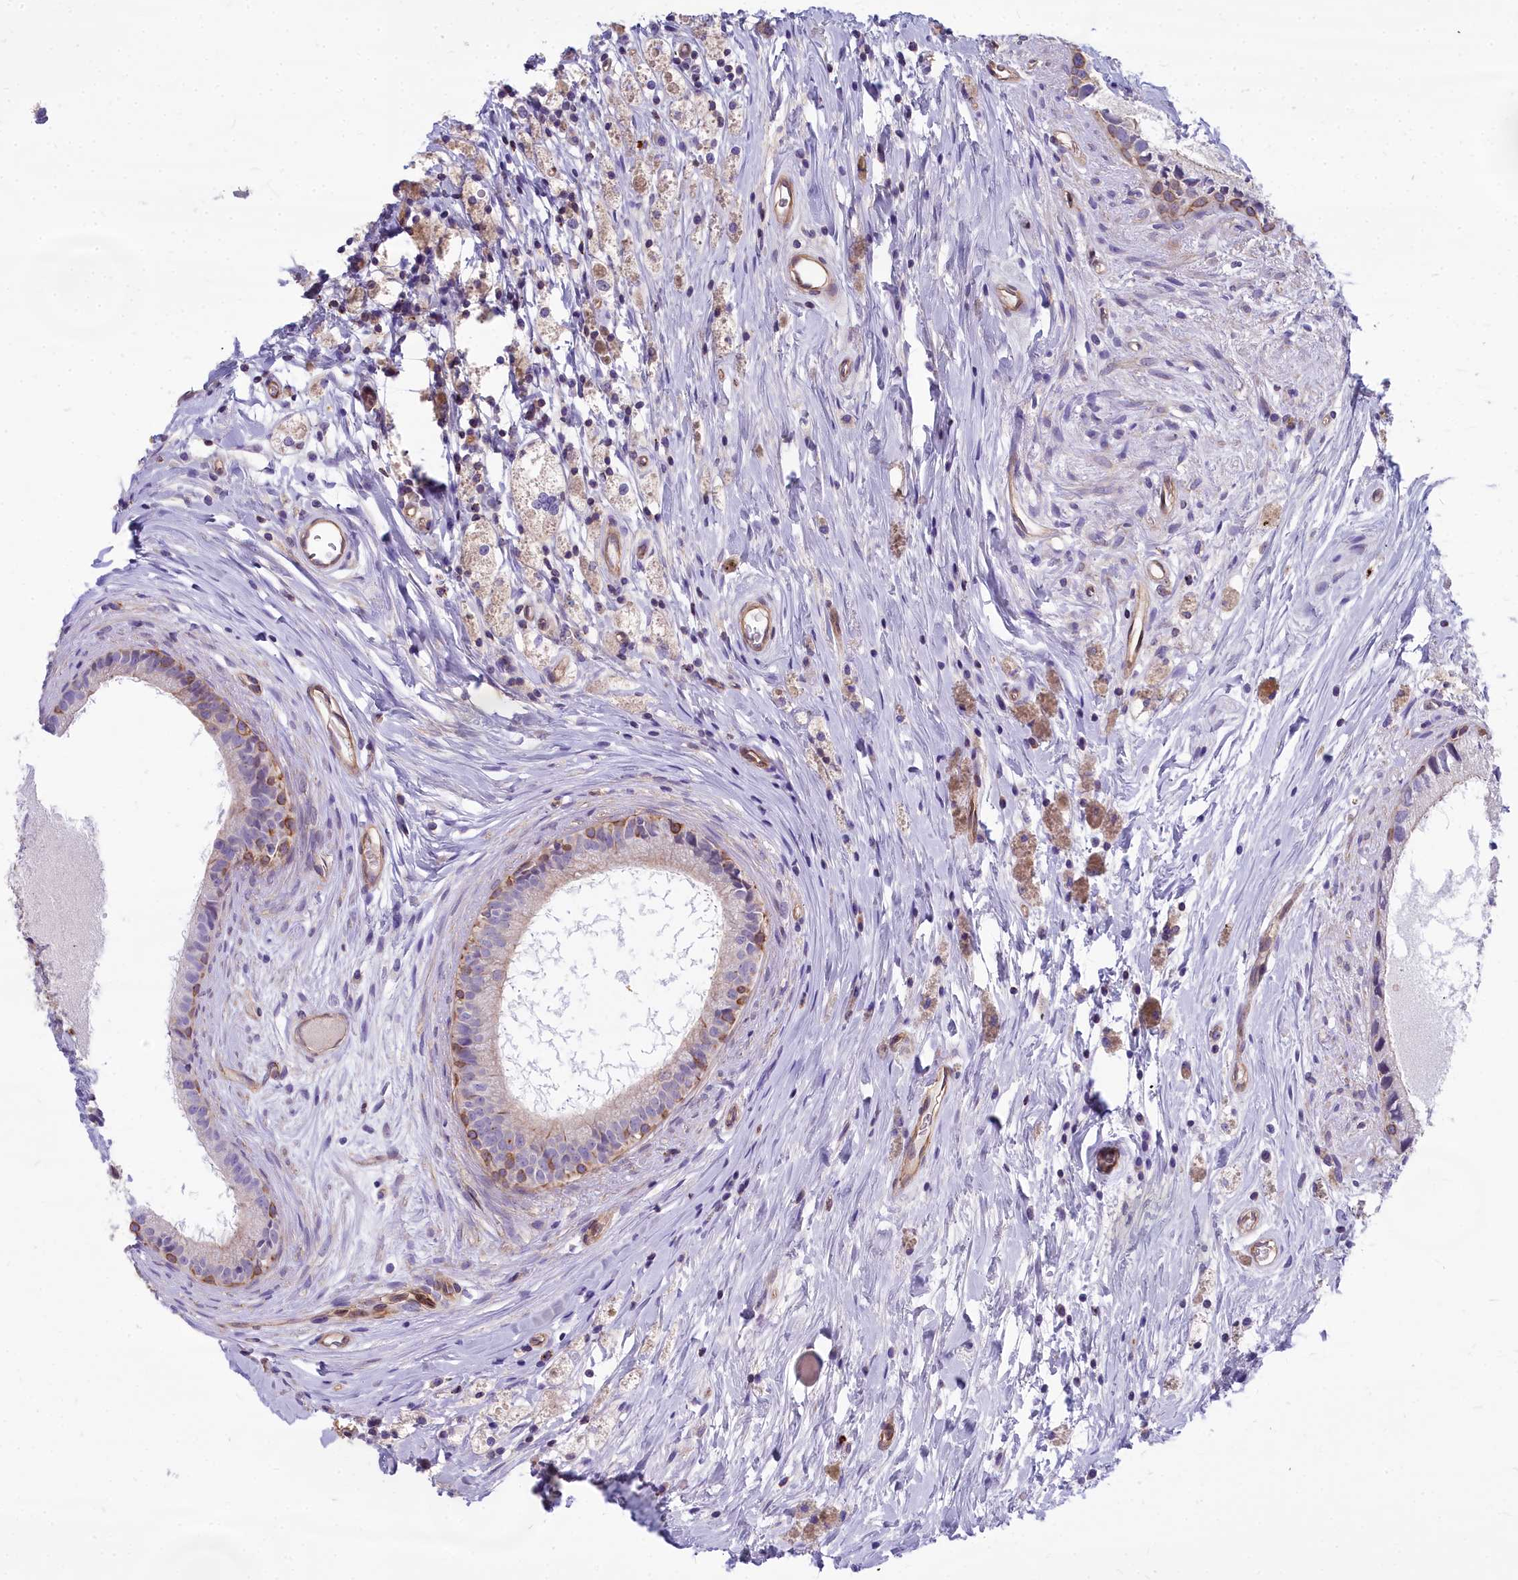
{"staining": {"intensity": "moderate", "quantity": "<25%", "location": "cytoplasmic/membranous"}, "tissue": "epididymis", "cell_type": "Glandular cells", "image_type": "normal", "snomed": [{"axis": "morphology", "description": "Normal tissue, NOS"}, {"axis": "topography", "description": "Epididymis"}], "caption": "Immunohistochemistry of unremarkable human epididymis displays low levels of moderate cytoplasmic/membranous expression in about <25% of glandular cells. The staining is performed using DAB brown chromogen to label protein expression. The nuclei are counter-stained blue using hematoxylin.", "gene": "HLA", "patient": {"sex": "male", "age": 80}}